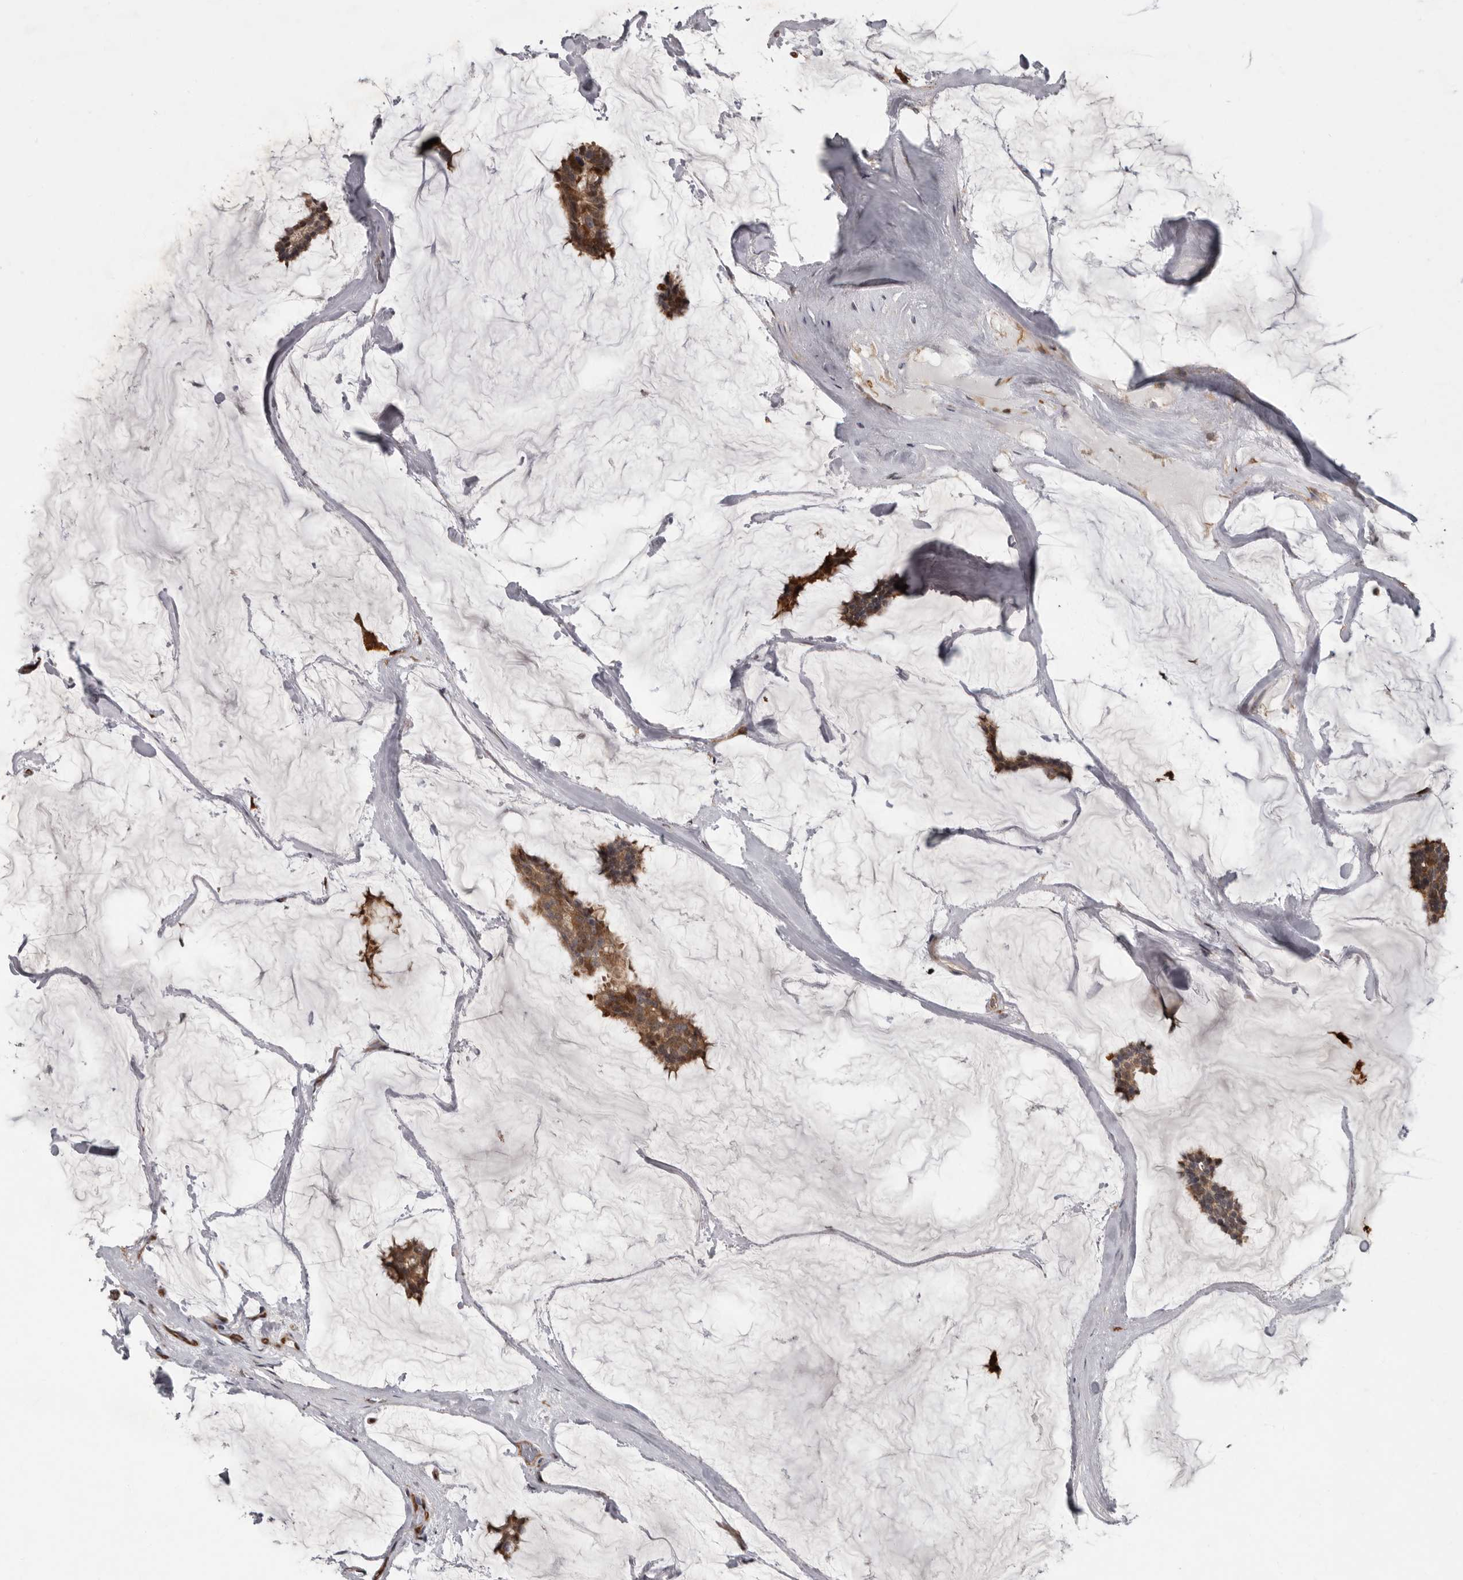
{"staining": {"intensity": "moderate", "quantity": ">75%", "location": "cytoplasmic/membranous"}, "tissue": "breast cancer", "cell_type": "Tumor cells", "image_type": "cancer", "snomed": [{"axis": "morphology", "description": "Duct carcinoma"}, {"axis": "topography", "description": "Breast"}], "caption": "A micrograph of human breast cancer (infiltrating ductal carcinoma) stained for a protein reveals moderate cytoplasmic/membranous brown staining in tumor cells.", "gene": "FGFR4", "patient": {"sex": "female", "age": 93}}